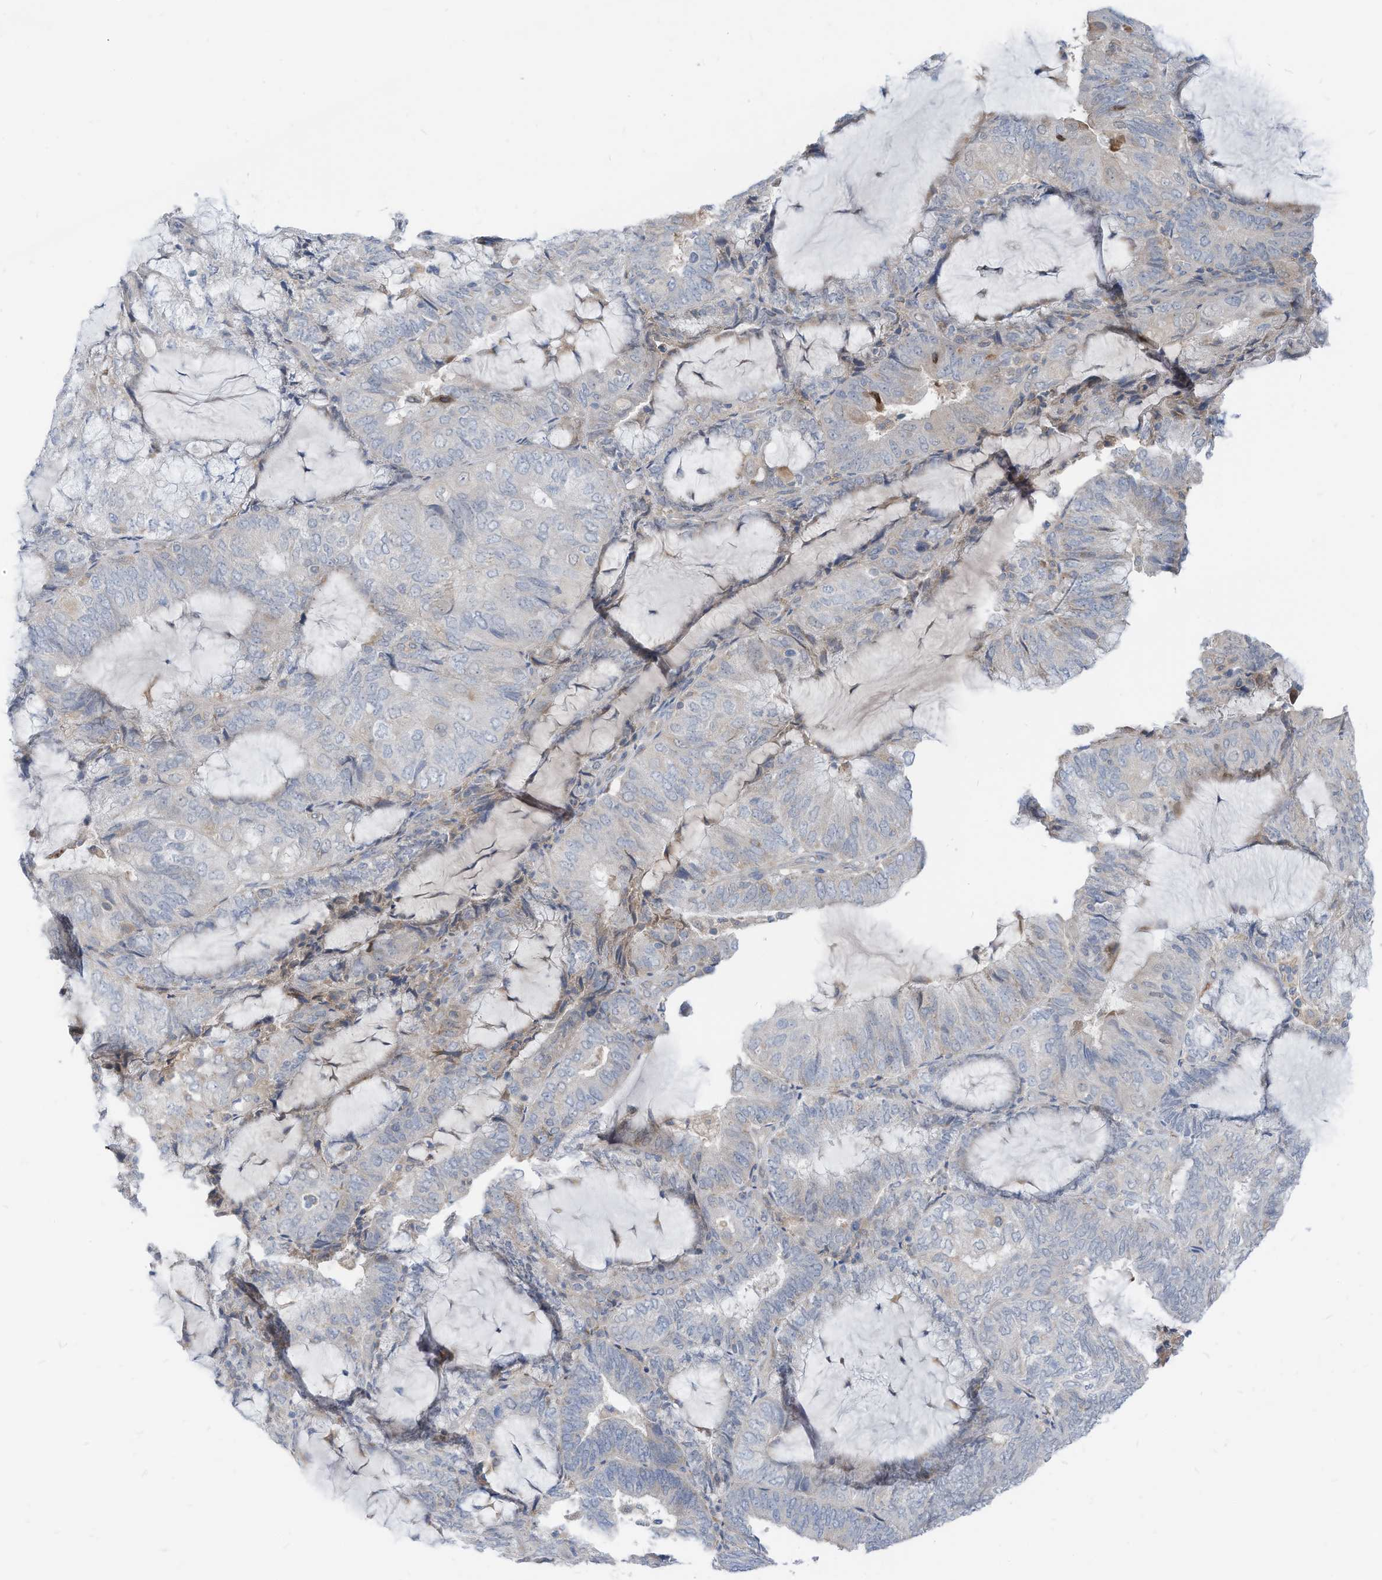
{"staining": {"intensity": "negative", "quantity": "none", "location": "none"}, "tissue": "endometrial cancer", "cell_type": "Tumor cells", "image_type": "cancer", "snomed": [{"axis": "morphology", "description": "Adenocarcinoma, NOS"}, {"axis": "topography", "description": "Endometrium"}], "caption": "High power microscopy histopathology image of an immunohistochemistry (IHC) photomicrograph of endometrial cancer, revealing no significant staining in tumor cells.", "gene": "LDAH", "patient": {"sex": "female", "age": 81}}